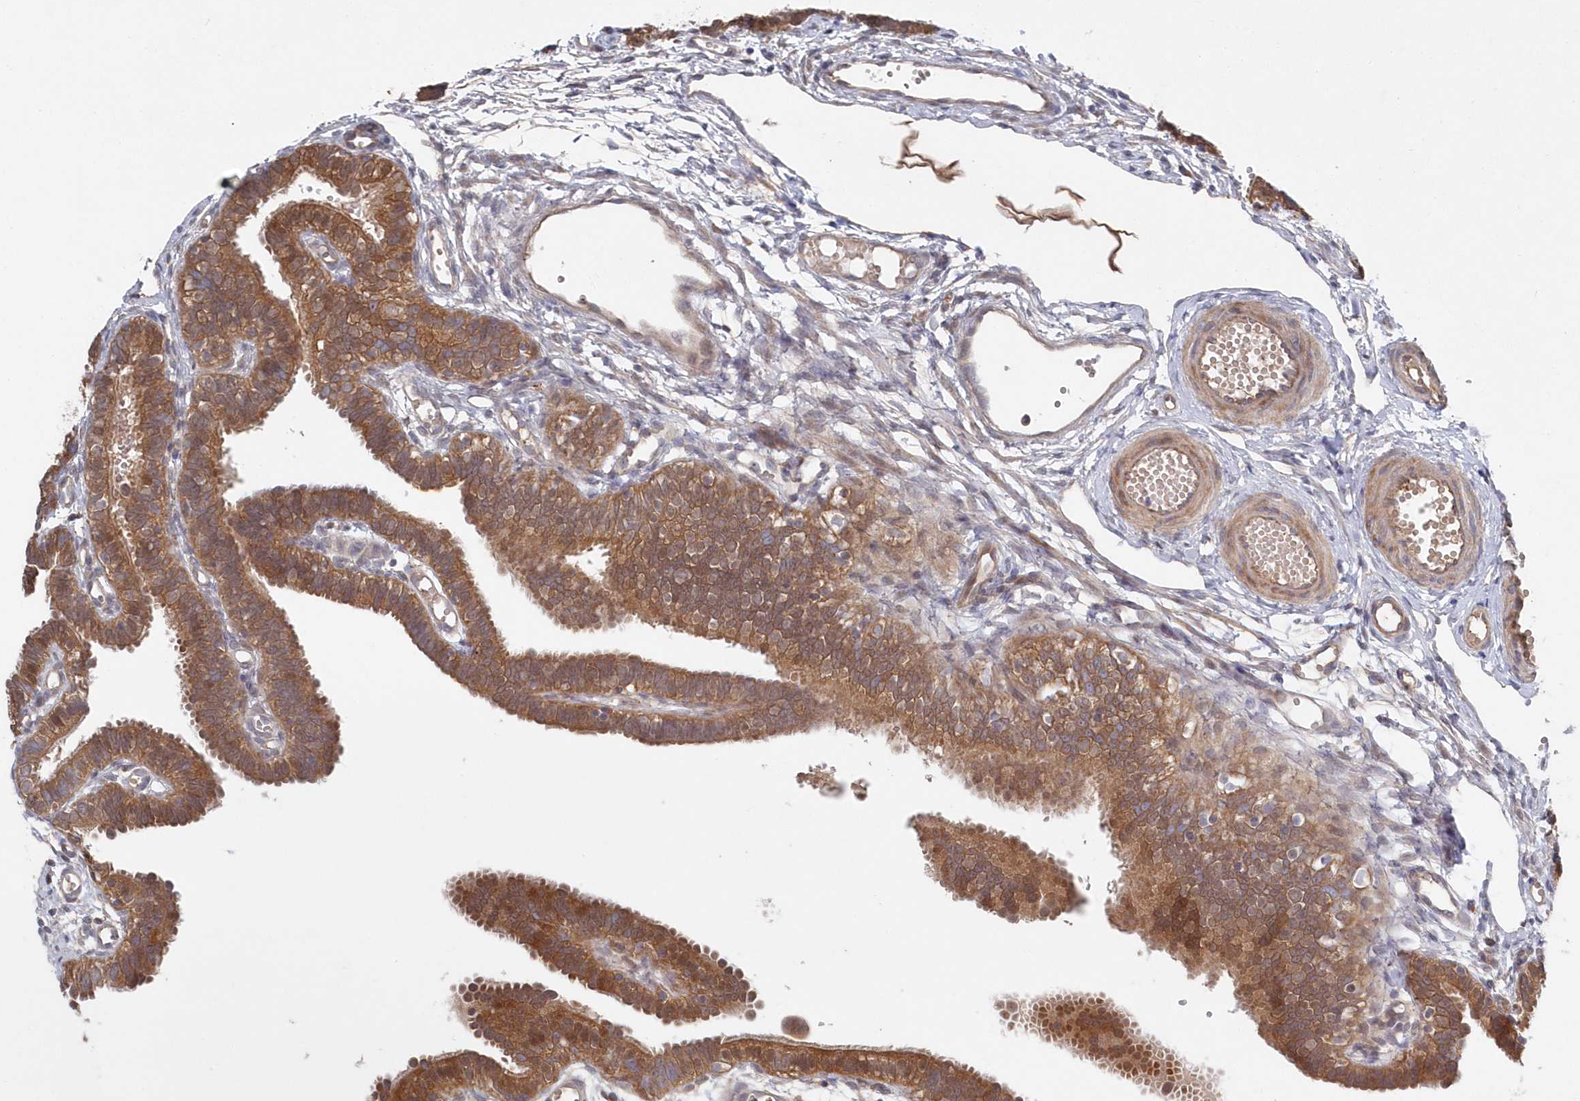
{"staining": {"intensity": "moderate", "quantity": ">75%", "location": "cytoplasmic/membranous"}, "tissue": "fallopian tube", "cell_type": "Glandular cells", "image_type": "normal", "snomed": [{"axis": "morphology", "description": "Normal tissue, NOS"}, {"axis": "topography", "description": "Fallopian tube"}, {"axis": "topography", "description": "Placenta"}], "caption": "Approximately >75% of glandular cells in unremarkable fallopian tube show moderate cytoplasmic/membranous protein staining as visualized by brown immunohistochemical staining.", "gene": "ASNSD1", "patient": {"sex": "female", "age": 34}}